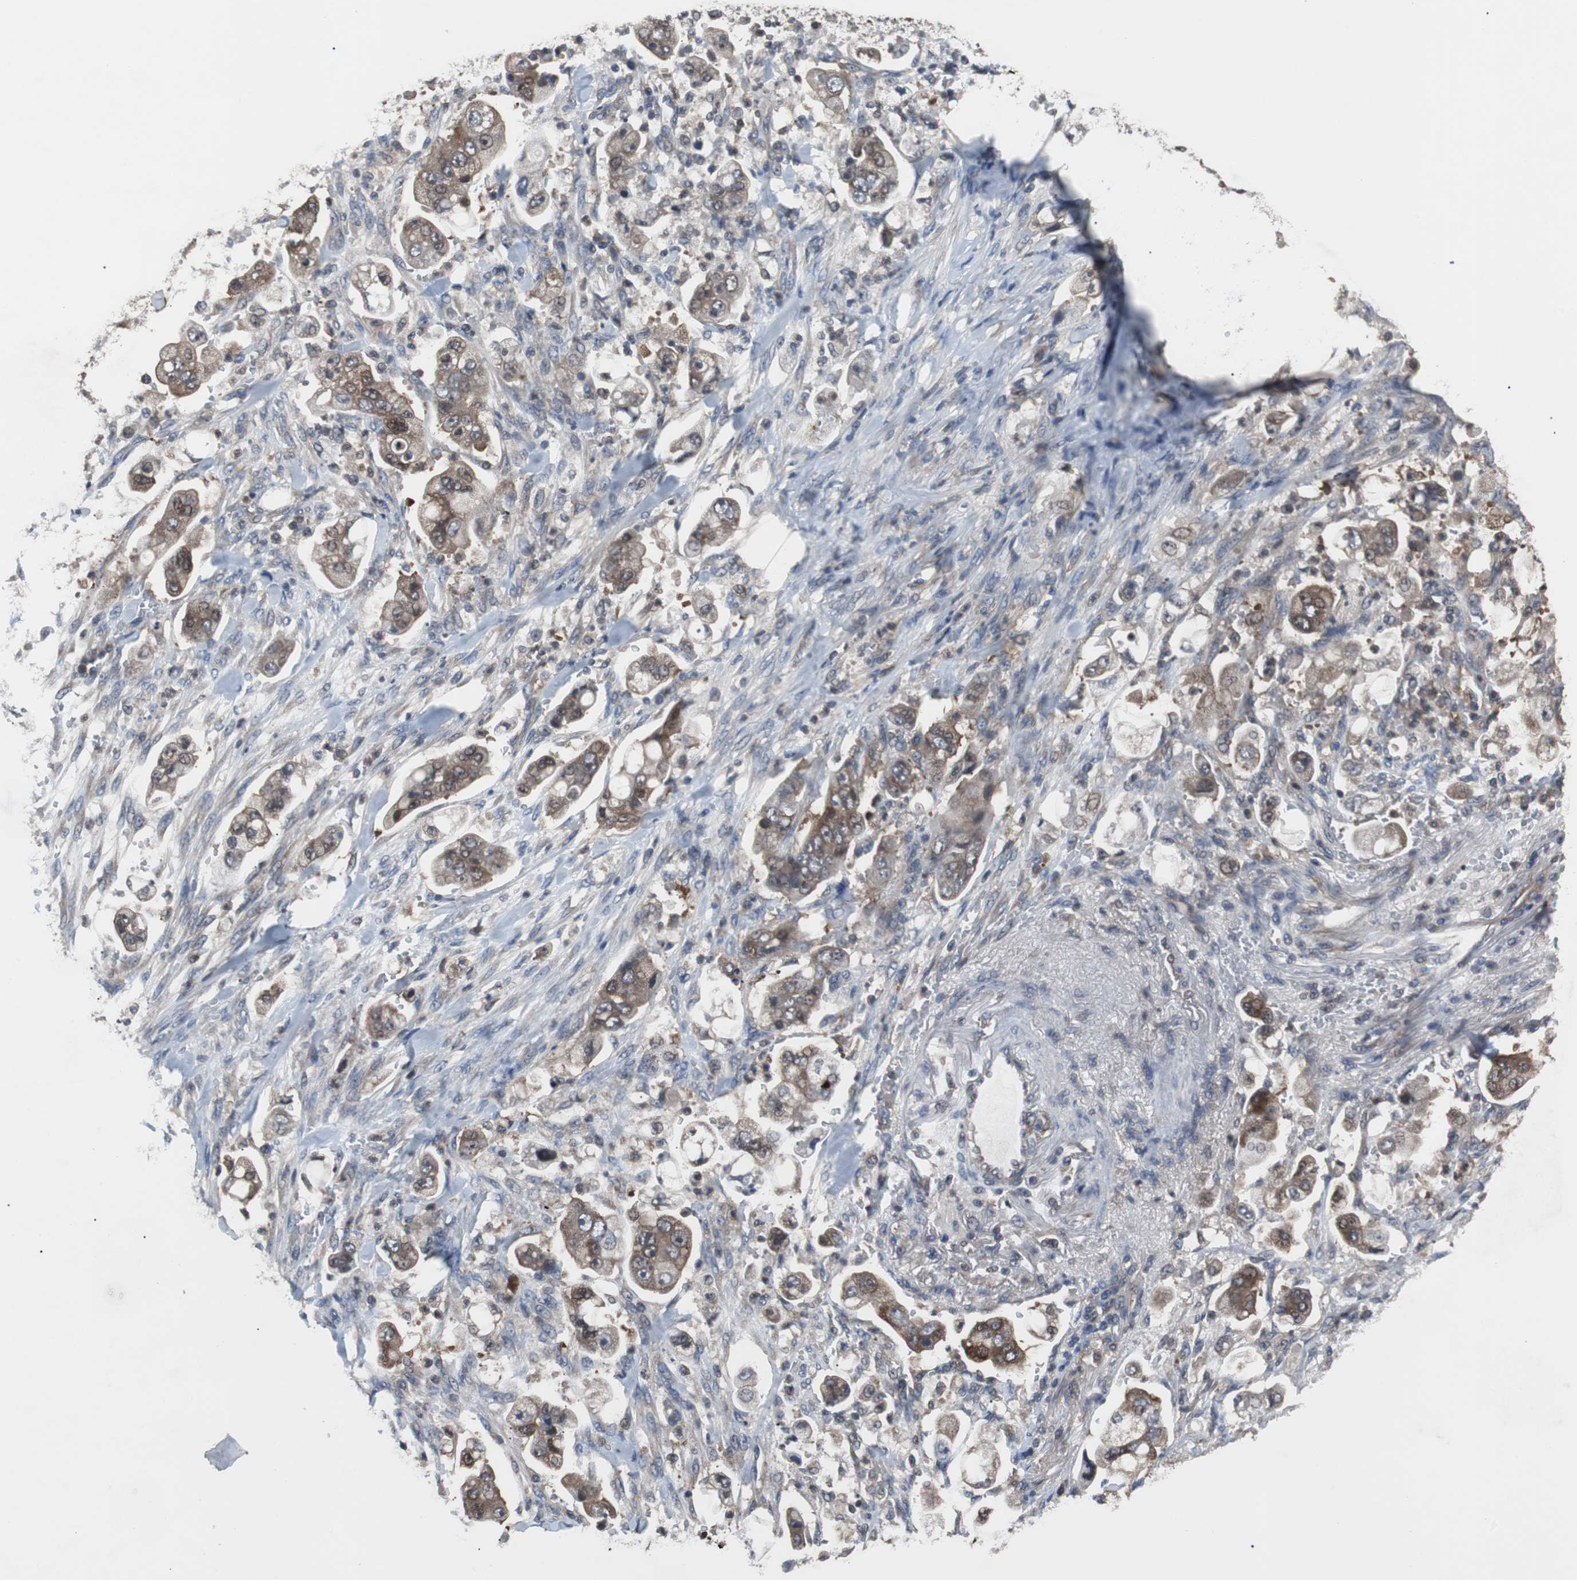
{"staining": {"intensity": "moderate", "quantity": ">75%", "location": "cytoplasmic/membranous"}, "tissue": "stomach cancer", "cell_type": "Tumor cells", "image_type": "cancer", "snomed": [{"axis": "morphology", "description": "Adenocarcinoma, NOS"}, {"axis": "topography", "description": "Stomach"}], "caption": "High-magnification brightfield microscopy of stomach cancer (adenocarcinoma) stained with DAB (brown) and counterstained with hematoxylin (blue). tumor cells exhibit moderate cytoplasmic/membranous expression is seen in approximately>75% of cells. The protein of interest is stained brown, and the nuclei are stained in blue (DAB IHC with brightfield microscopy, high magnification).", "gene": "PAK1", "patient": {"sex": "male", "age": 62}}